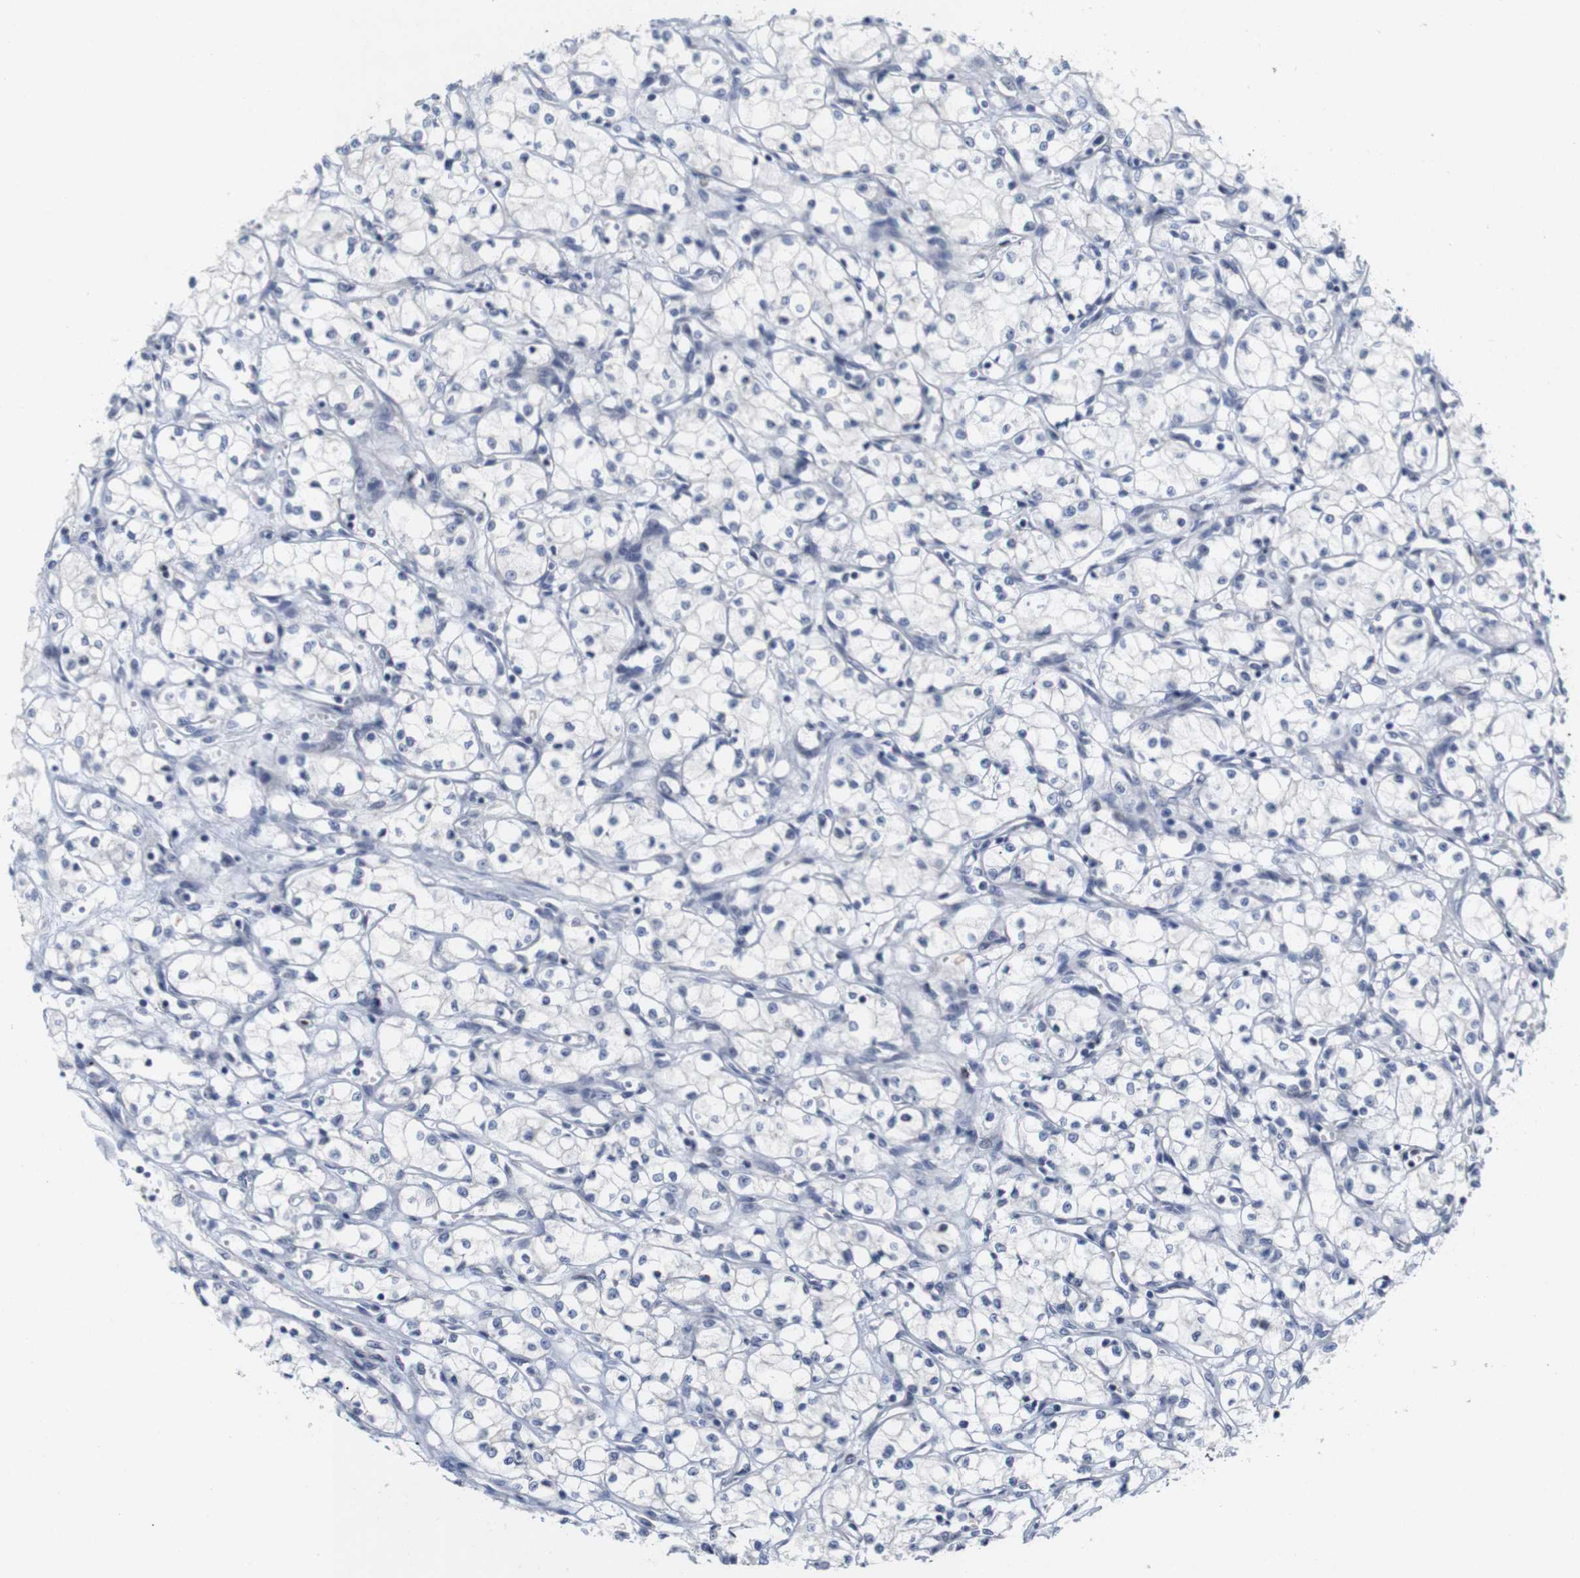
{"staining": {"intensity": "negative", "quantity": "none", "location": "none"}, "tissue": "renal cancer", "cell_type": "Tumor cells", "image_type": "cancer", "snomed": [{"axis": "morphology", "description": "Normal tissue, NOS"}, {"axis": "morphology", "description": "Adenocarcinoma, NOS"}, {"axis": "topography", "description": "Kidney"}], "caption": "The micrograph reveals no staining of tumor cells in renal cancer. (DAB (3,3'-diaminobenzidine) immunohistochemistry (IHC) visualized using brightfield microscopy, high magnification).", "gene": "CYB561", "patient": {"sex": "male", "age": 59}}